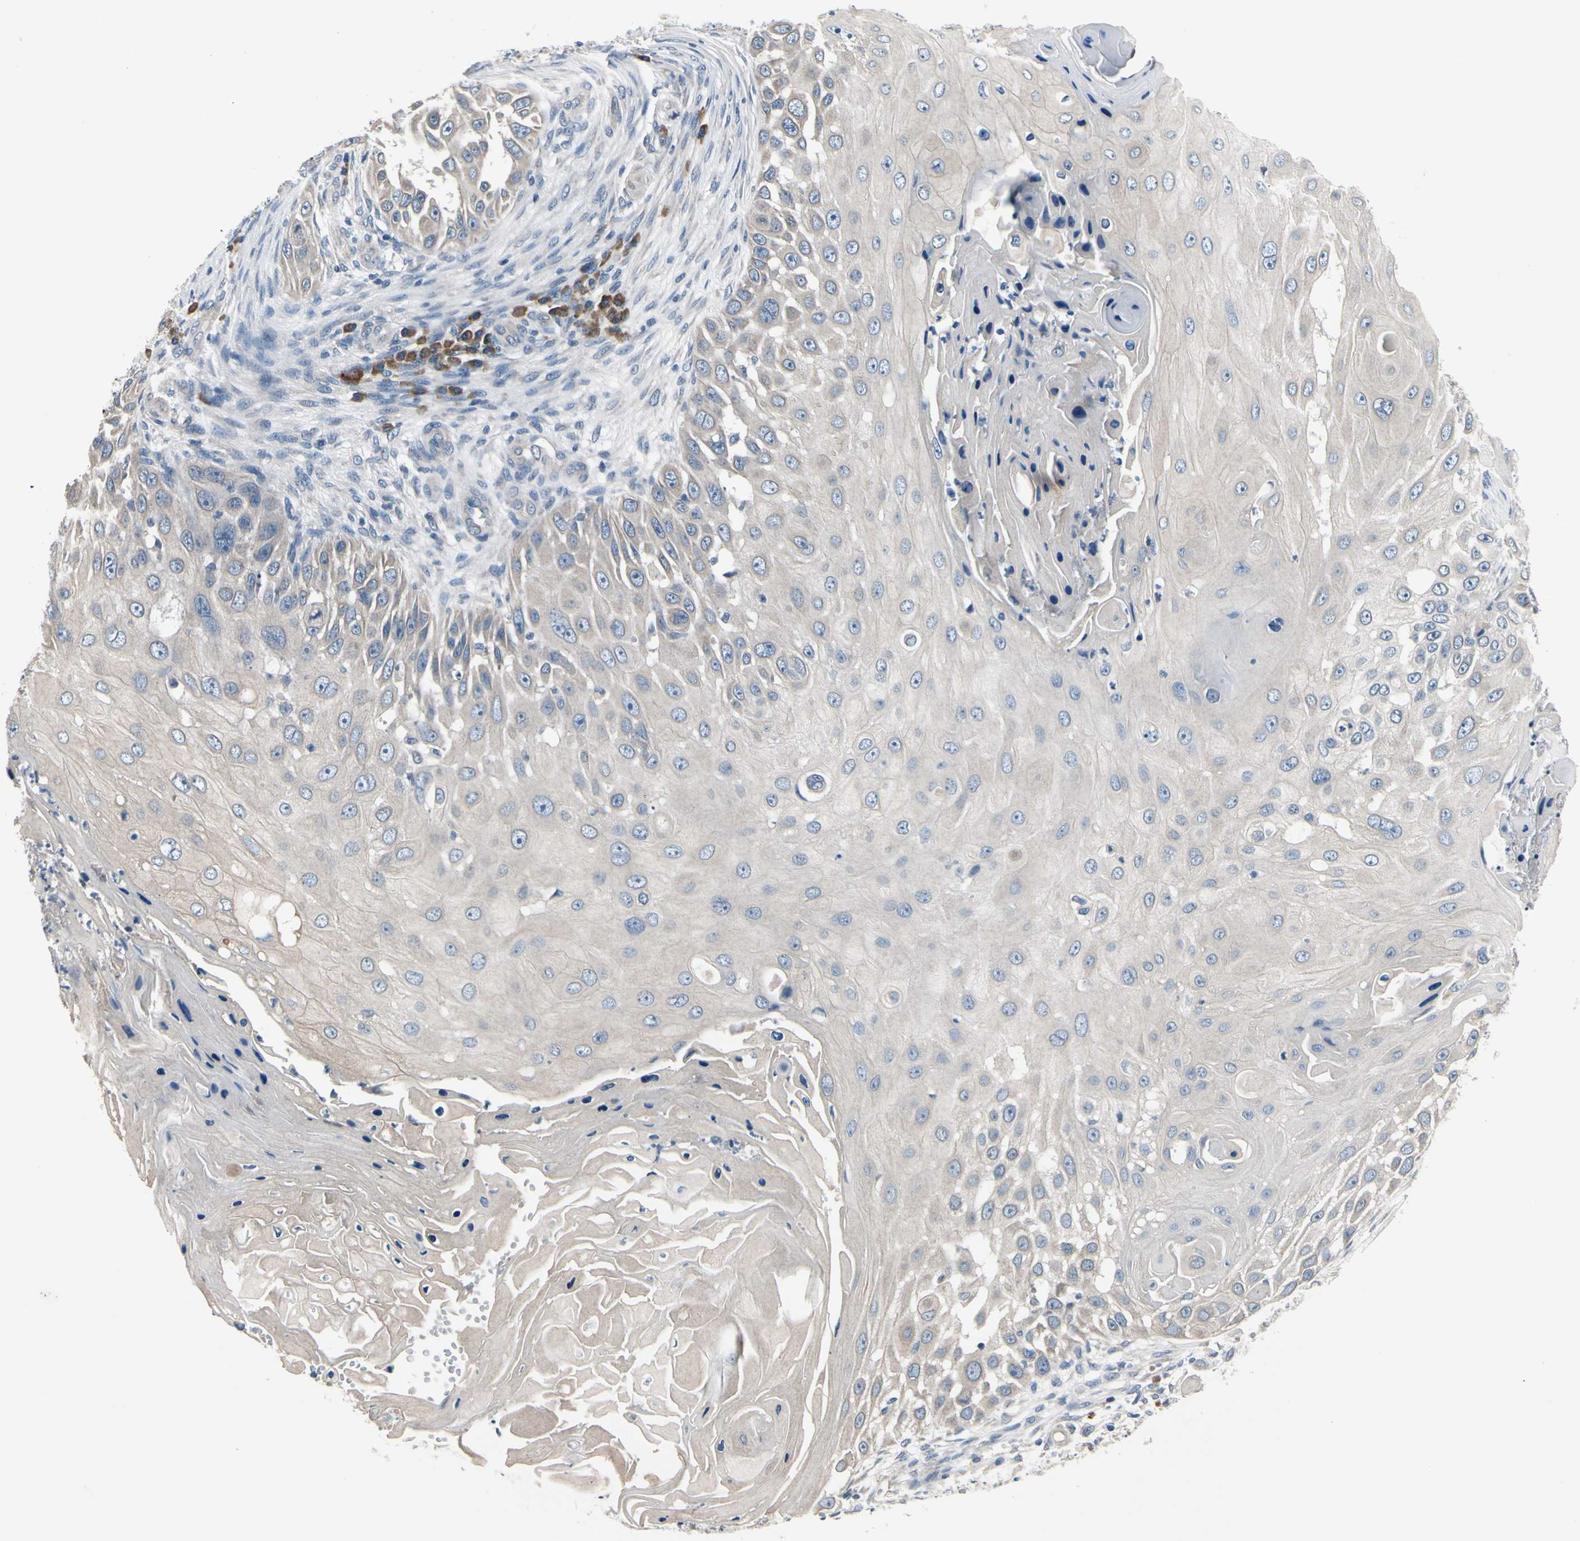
{"staining": {"intensity": "weak", "quantity": "<25%", "location": "cytoplasmic/membranous"}, "tissue": "skin cancer", "cell_type": "Tumor cells", "image_type": "cancer", "snomed": [{"axis": "morphology", "description": "Squamous cell carcinoma, NOS"}, {"axis": "topography", "description": "Skin"}], "caption": "Skin cancer (squamous cell carcinoma) was stained to show a protein in brown. There is no significant positivity in tumor cells.", "gene": "SELENOK", "patient": {"sex": "female", "age": 44}}